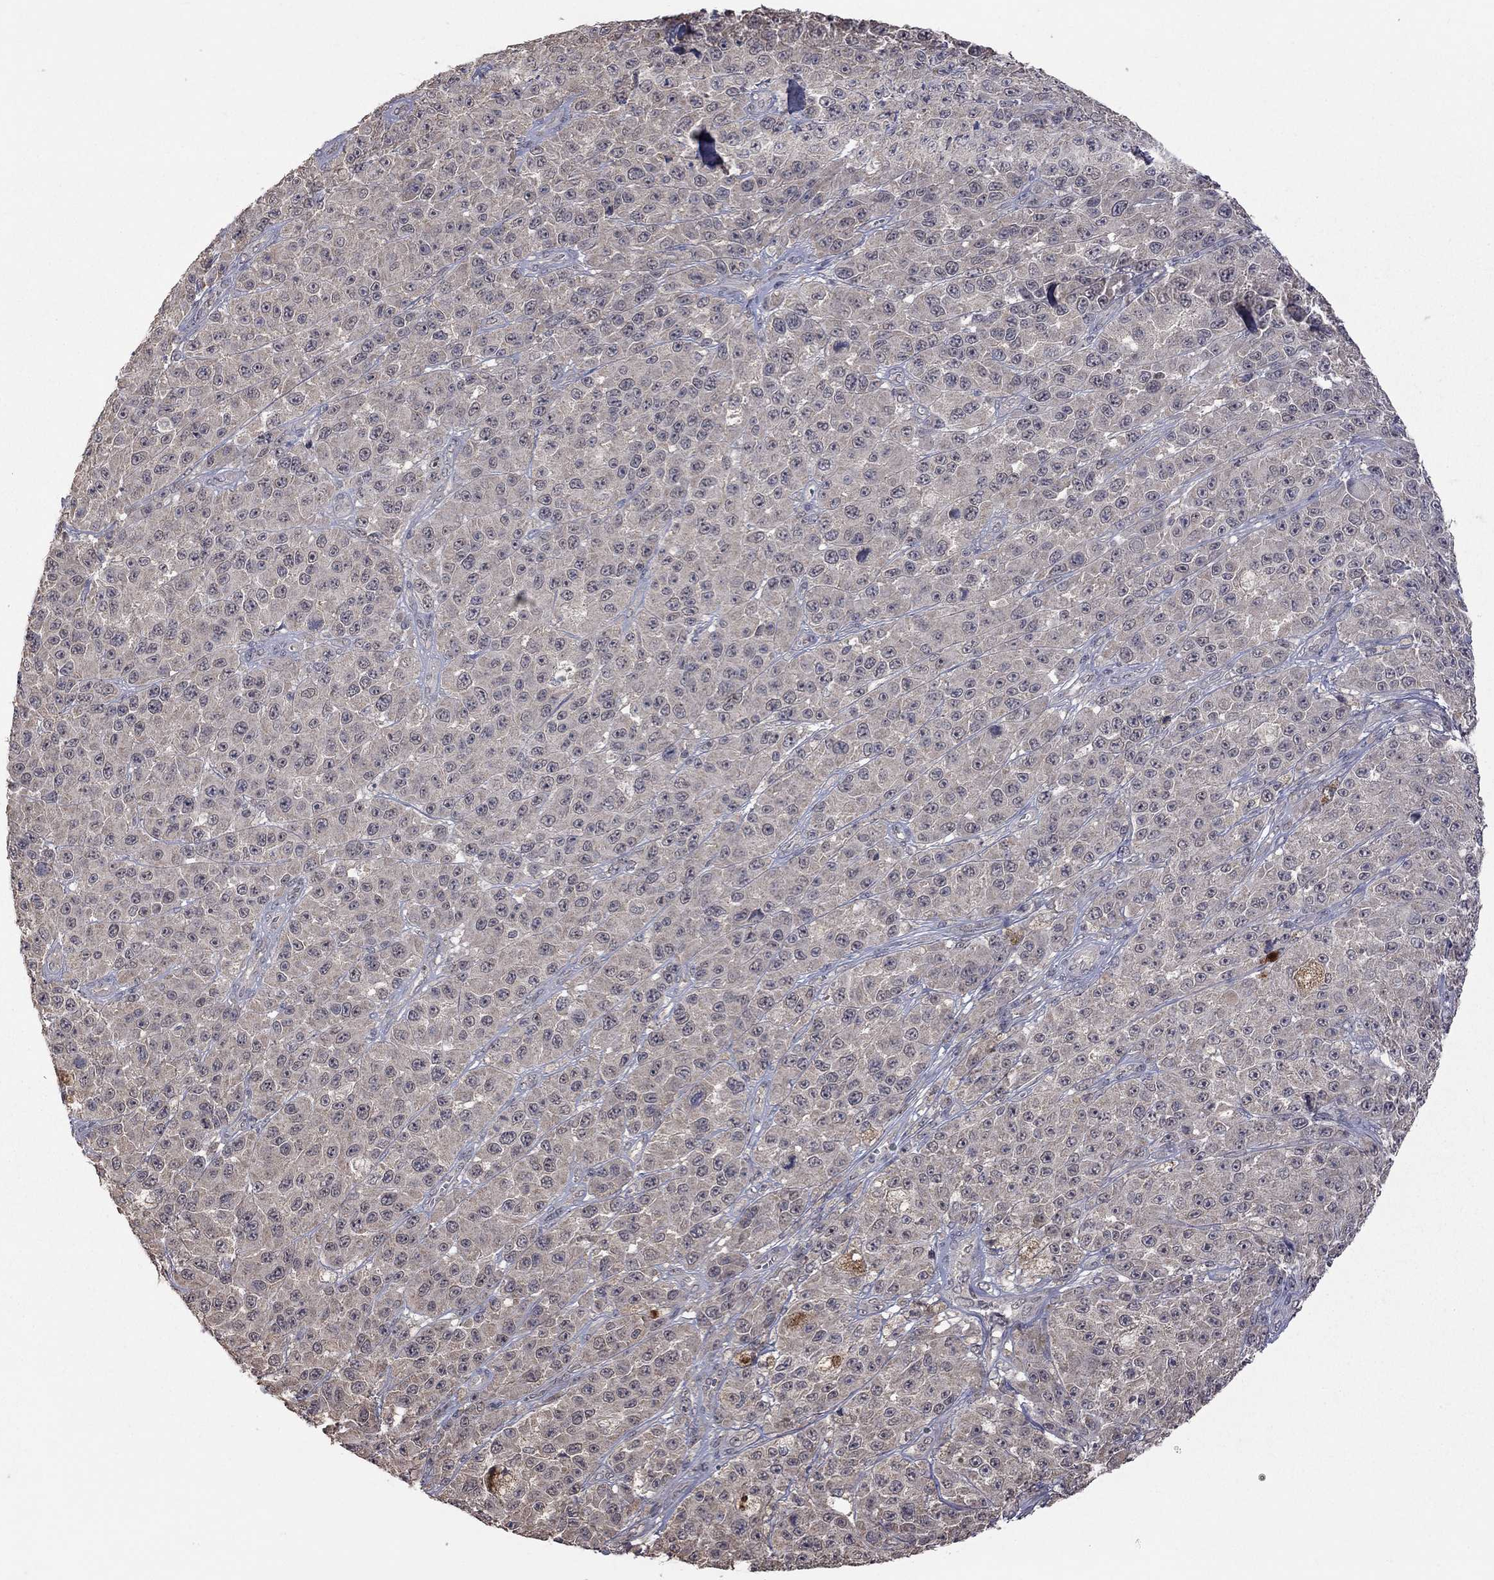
{"staining": {"intensity": "negative", "quantity": "none", "location": "none"}, "tissue": "melanoma", "cell_type": "Tumor cells", "image_type": "cancer", "snomed": [{"axis": "morphology", "description": "Malignant melanoma, NOS"}, {"axis": "topography", "description": "Skin"}], "caption": "Tumor cells show no significant protein staining in melanoma. Nuclei are stained in blue.", "gene": "HTR6", "patient": {"sex": "female", "age": 58}}